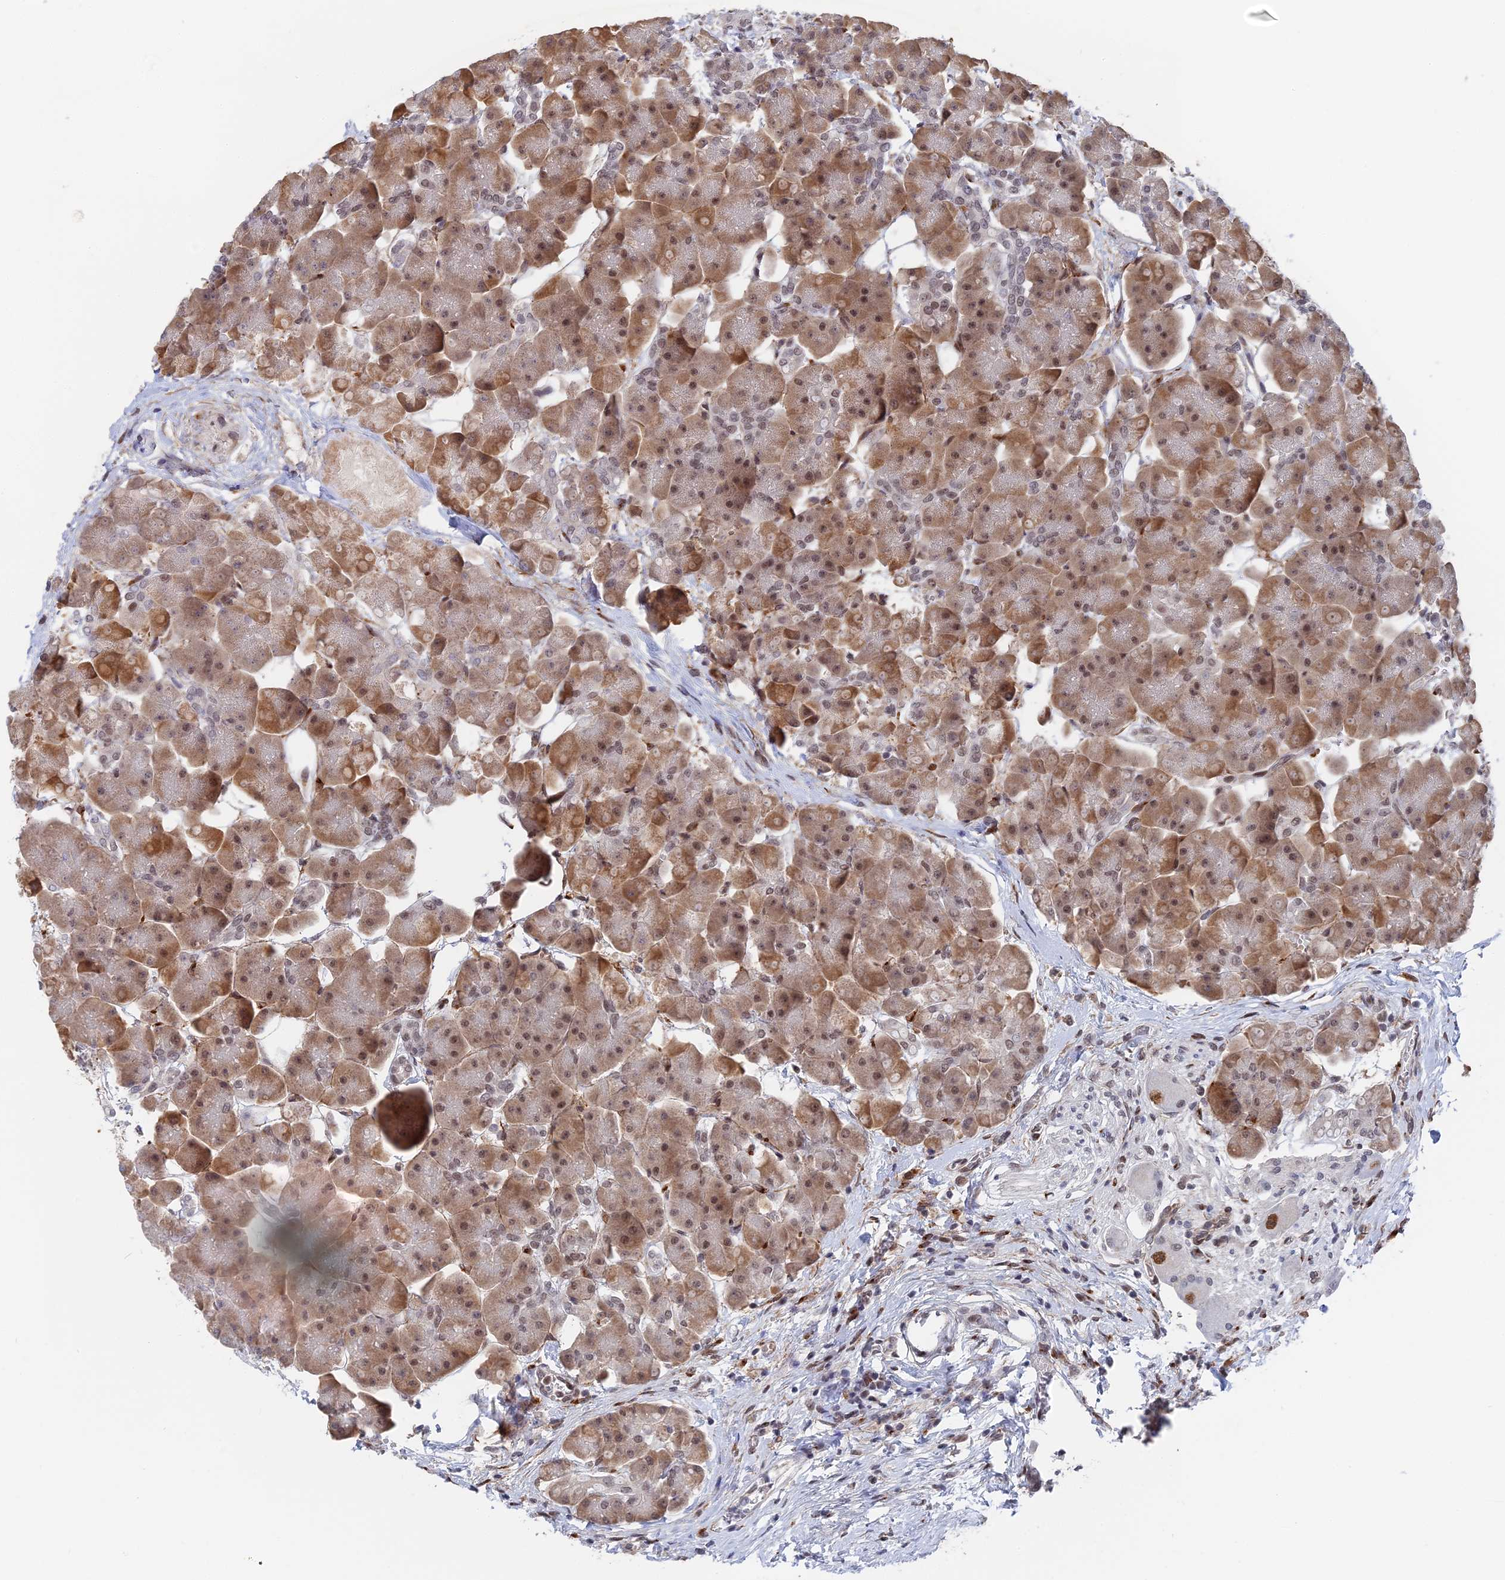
{"staining": {"intensity": "moderate", "quantity": ">75%", "location": "cytoplasmic/membranous,nuclear"}, "tissue": "pancreas", "cell_type": "Exocrine glandular cells", "image_type": "normal", "snomed": [{"axis": "morphology", "description": "Normal tissue, NOS"}, {"axis": "topography", "description": "Pancreas"}], "caption": "Protein staining demonstrates moderate cytoplasmic/membranous,nuclear staining in approximately >75% of exocrine glandular cells in unremarkable pancreas.", "gene": "CCDC85A", "patient": {"sex": "male", "age": 66}}